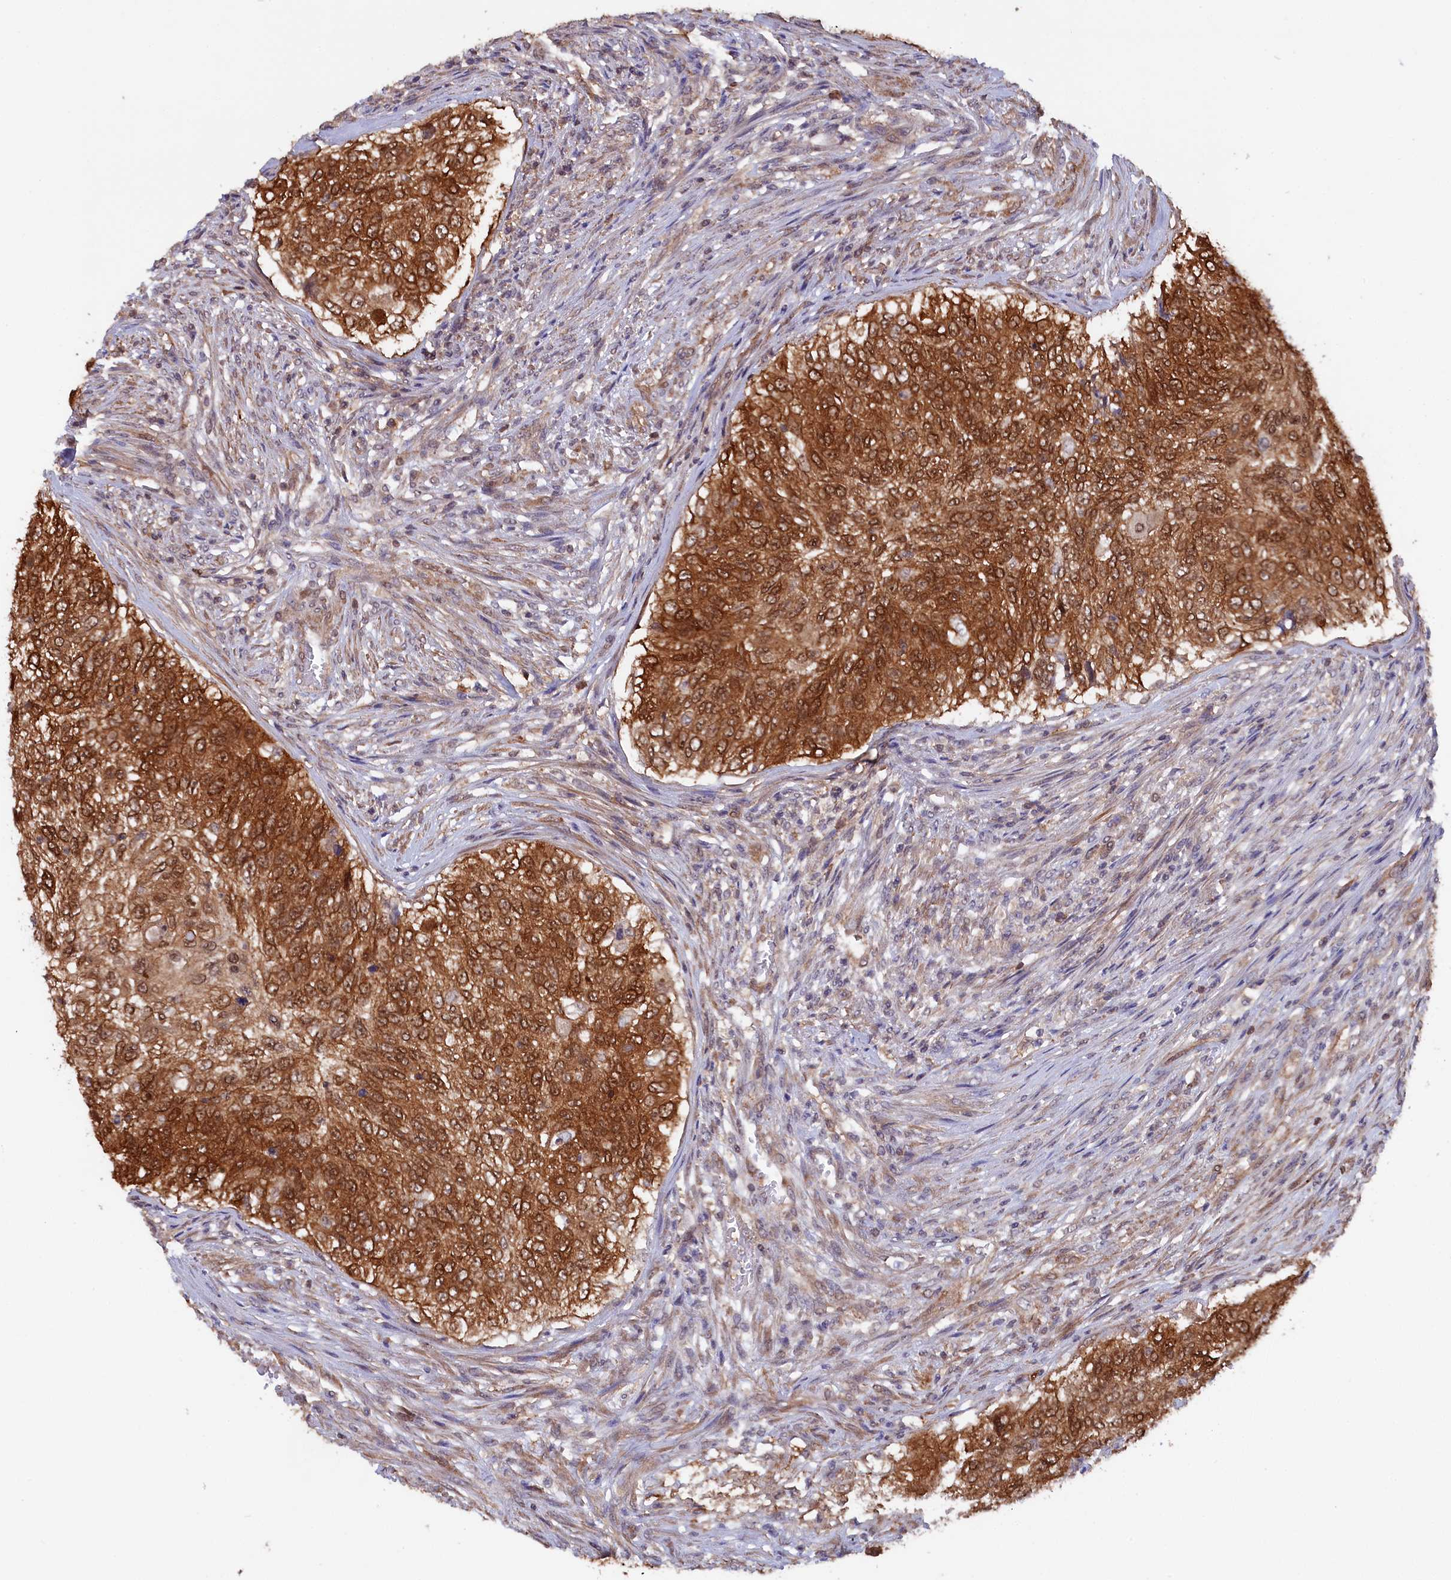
{"staining": {"intensity": "strong", "quantity": ">75%", "location": "cytoplasmic/membranous,nuclear"}, "tissue": "urothelial cancer", "cell_type": "Tumor cells", "image_type": "cancer", "snomed": [{"axis": "morphology", "description": "Urothelial carcinoma, High grade"}, {"axis": "topography", "description": "Urinary bladder"}], "caption": "This is a histology image of immunohistochemistry staining of urothelial cancer, which shows strong expression in the cytoplasmic/membranous and nuclear of tumor cells.", "gene": "JPT2", "patient": {"sex": "female", "age": 60}}